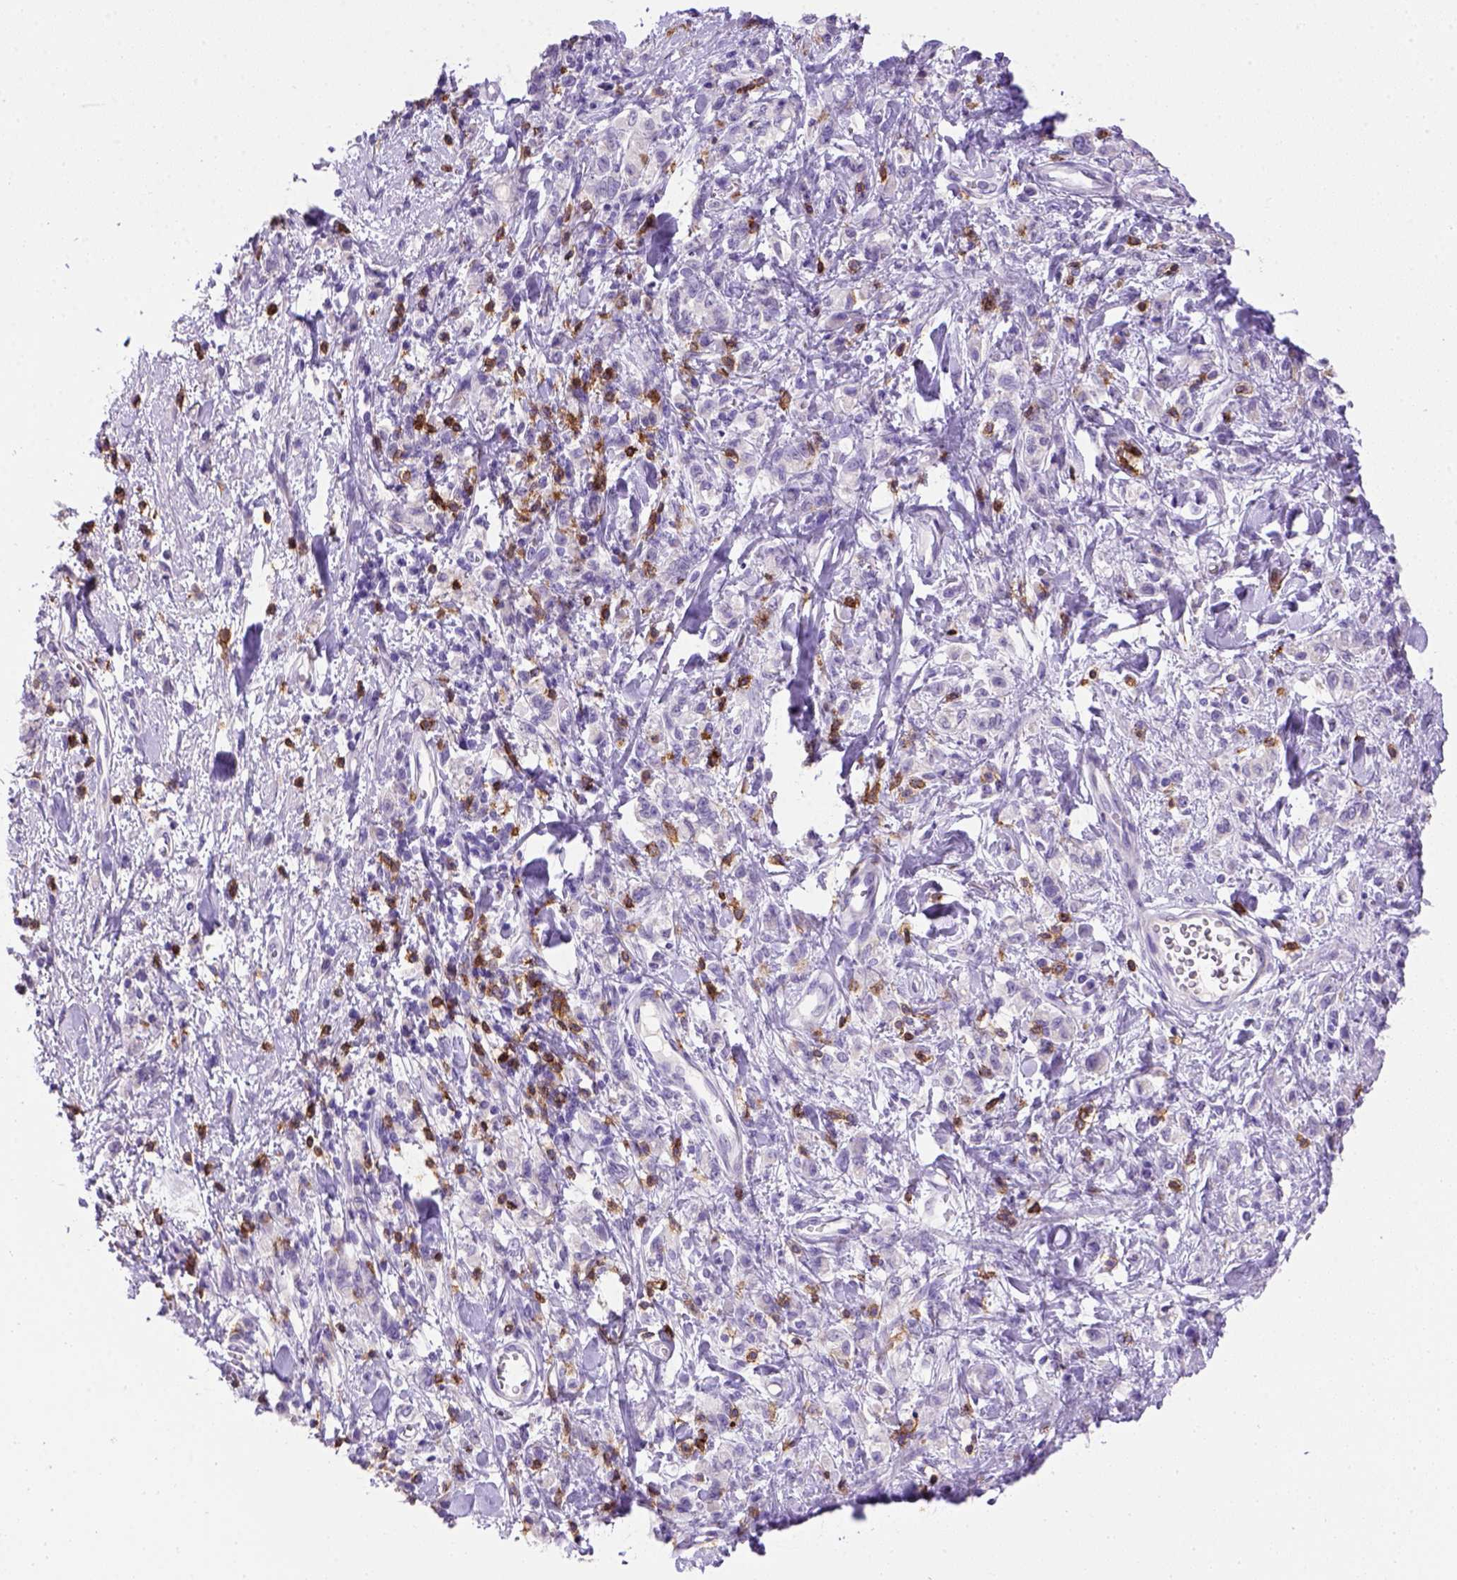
{"staining": {"intensity": "negative", "quantity": "none", "location": "none"}, "tissue": "stomach cancer", "cell_type": "Tumor cells", "image_type": "cancer", "snomed": [{"axis": "morphology", "description": "Adenocarcinoma, NOS"}, {"axis": "topography", "description": "Stomach"}], "caption": "There is no significant staining in tumor cells of stomach cancer (adenocarcinoma).", "gene": "CD3E", "patient": {"sex": "male", "age": 77}}